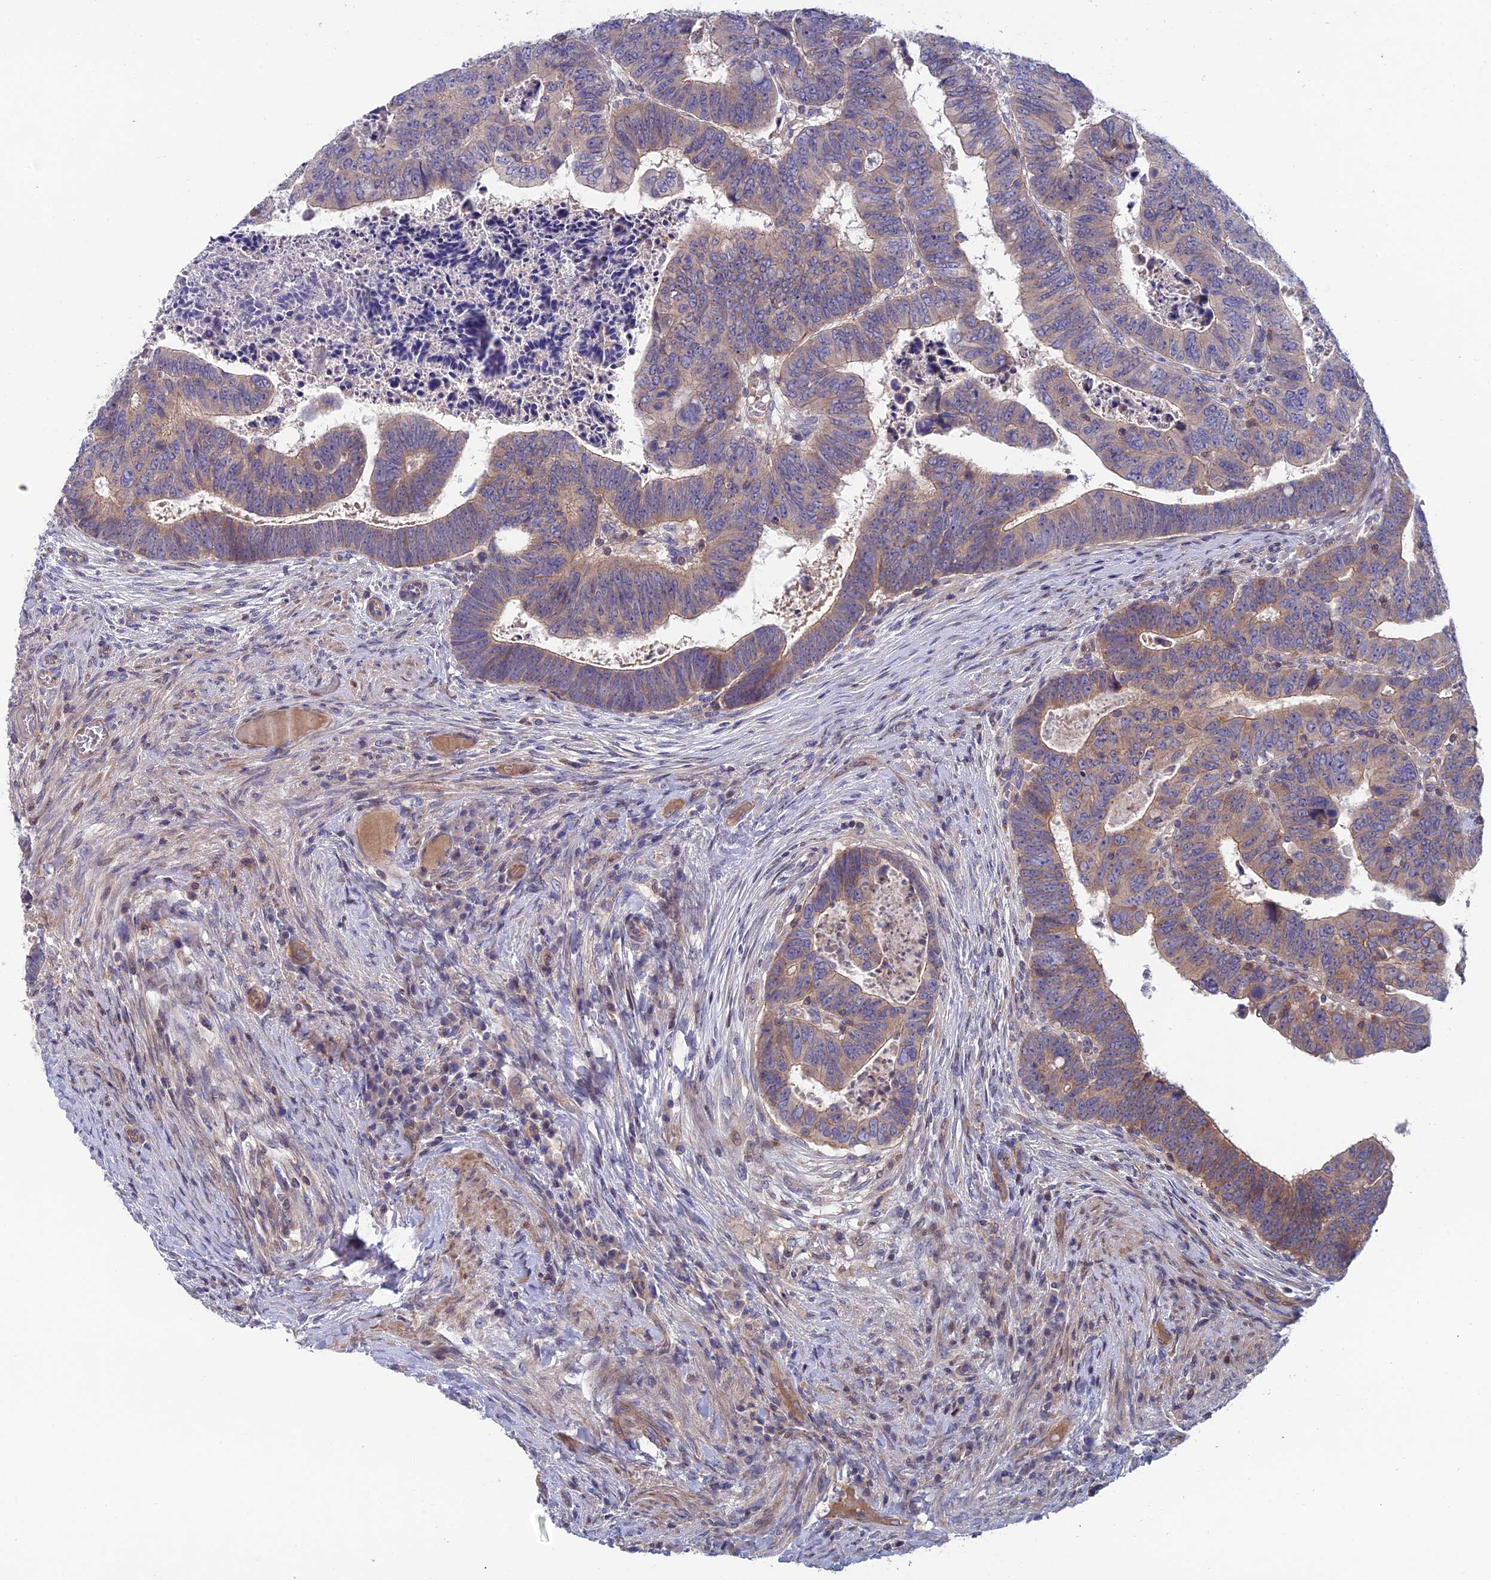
{"staining": {"intensity": "weak", "quantity": ">75%", "location": "cytoplasmic/membranous"}, "tissue": "colorectal cancer", "cell_type": "Tumor cells", "image_type": "cancer", "snomed": [{"axis": "morphology", "description": "Normal tissue, NOS"}, {"axis": "morphology", "description": "Adenocarcinoma, NOS"}, {"axis": "topography", "description": "Rectum"}], "caption": "This image demonstrates colorectal cancer stained with immunohistochemistry (IHC) to label a protein in brown. The cytoplasmic/membranous of tumor cells show weak positivity for the protein. Nuclei are counter-stained blue.", "gene": "USP37", "patient": {"sex": "female", "age": 65}}